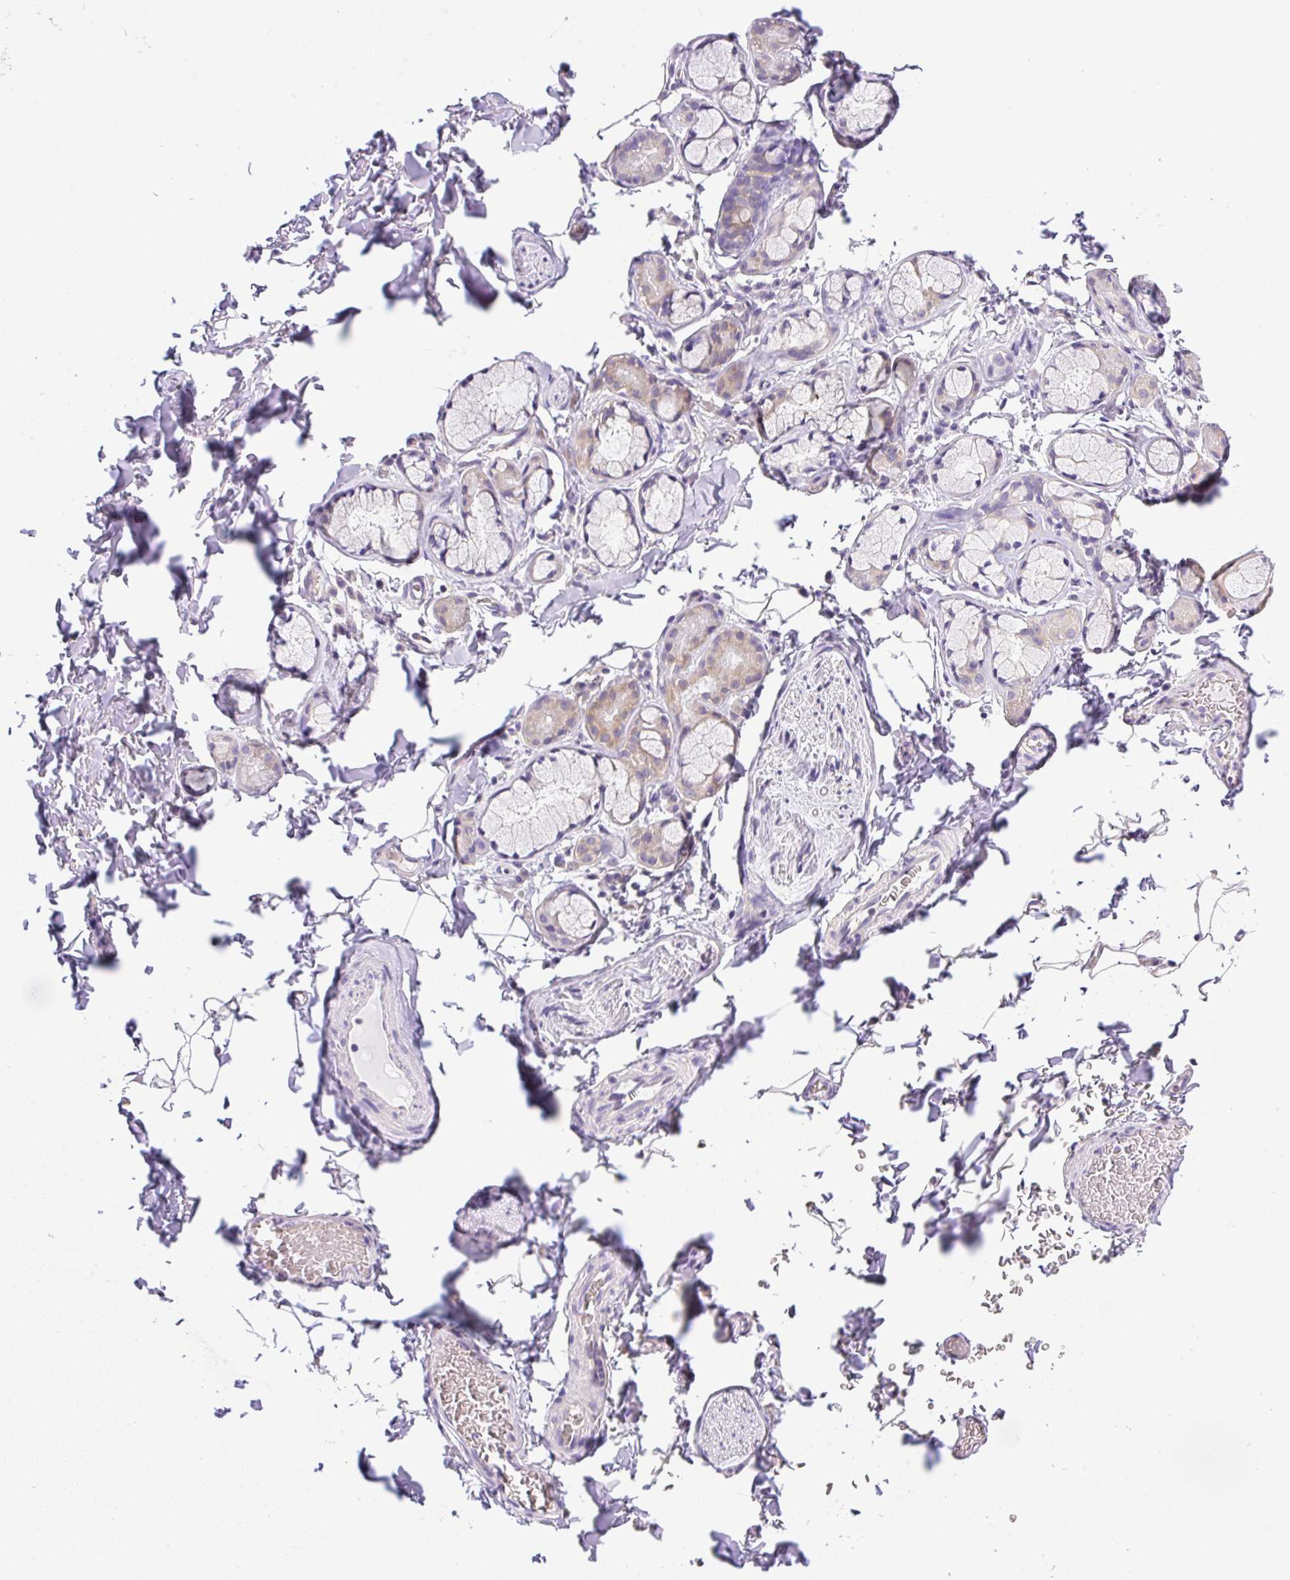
{"staining": {"intensity": "negative", "quantity": "none", "location": "none"}, "tissue": "adipose tissue", "cell_type": "Adipocytes", "image_type": "normal", "snomed": [{"axis": "morphology", "description": "Normal tissue, NOS"}, {"axis": "topography", "description": "Cartilage tissue"}, {"axis": "topography", "description": "Bronchus"}, {"axis": "topography", "description": "Peripheral nerve tissue"}], "caption": "Adipocytes are negative for protein expression in unremarkable human adipose tissue. (DAB (3,3'-diaminobenzidine) IHC, high magnification).", "gene": "CAMK2A", "patient": {"sex": "male", "age": 67}}